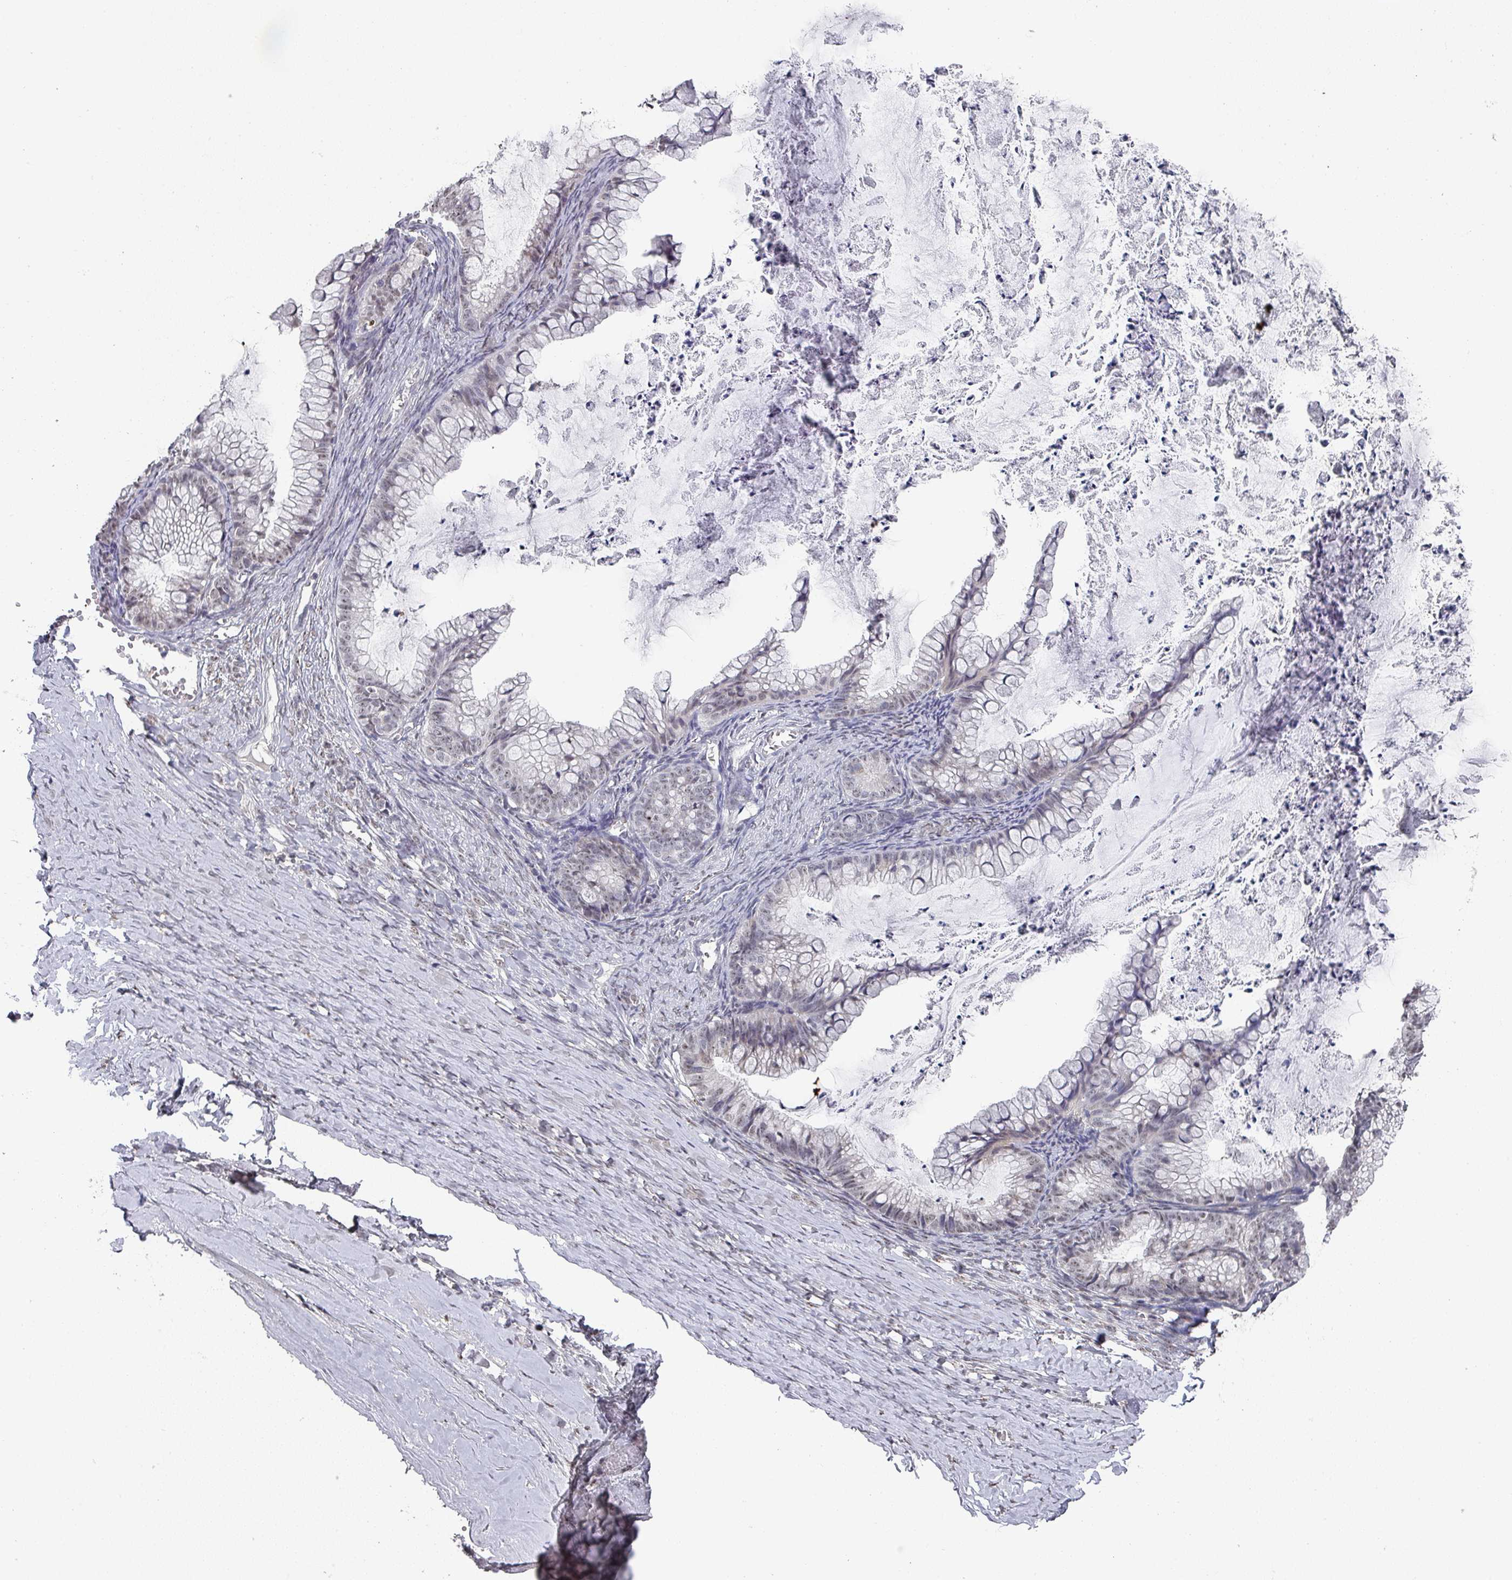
{"staining": {"intensity": "weak", "quantity": "<25%", "location": "nuclear"}, "tissue": "ovarian cancer", "cell_type": "Tumor cells", "image_type": "cancer", "snomed": [{"axis": "morphology", "description": "Cystadenocarcinoma, mucinous, NOS"}, {"axis": "topography", "description": "Ovary"}], "caption": "This is an immunohistochemistry image of ovarian mucinous cystadenocarcinoma. There is no expression in tumor cells.", "gene": "ZNF654", "patient": {"sex": "female", "age": 35}}